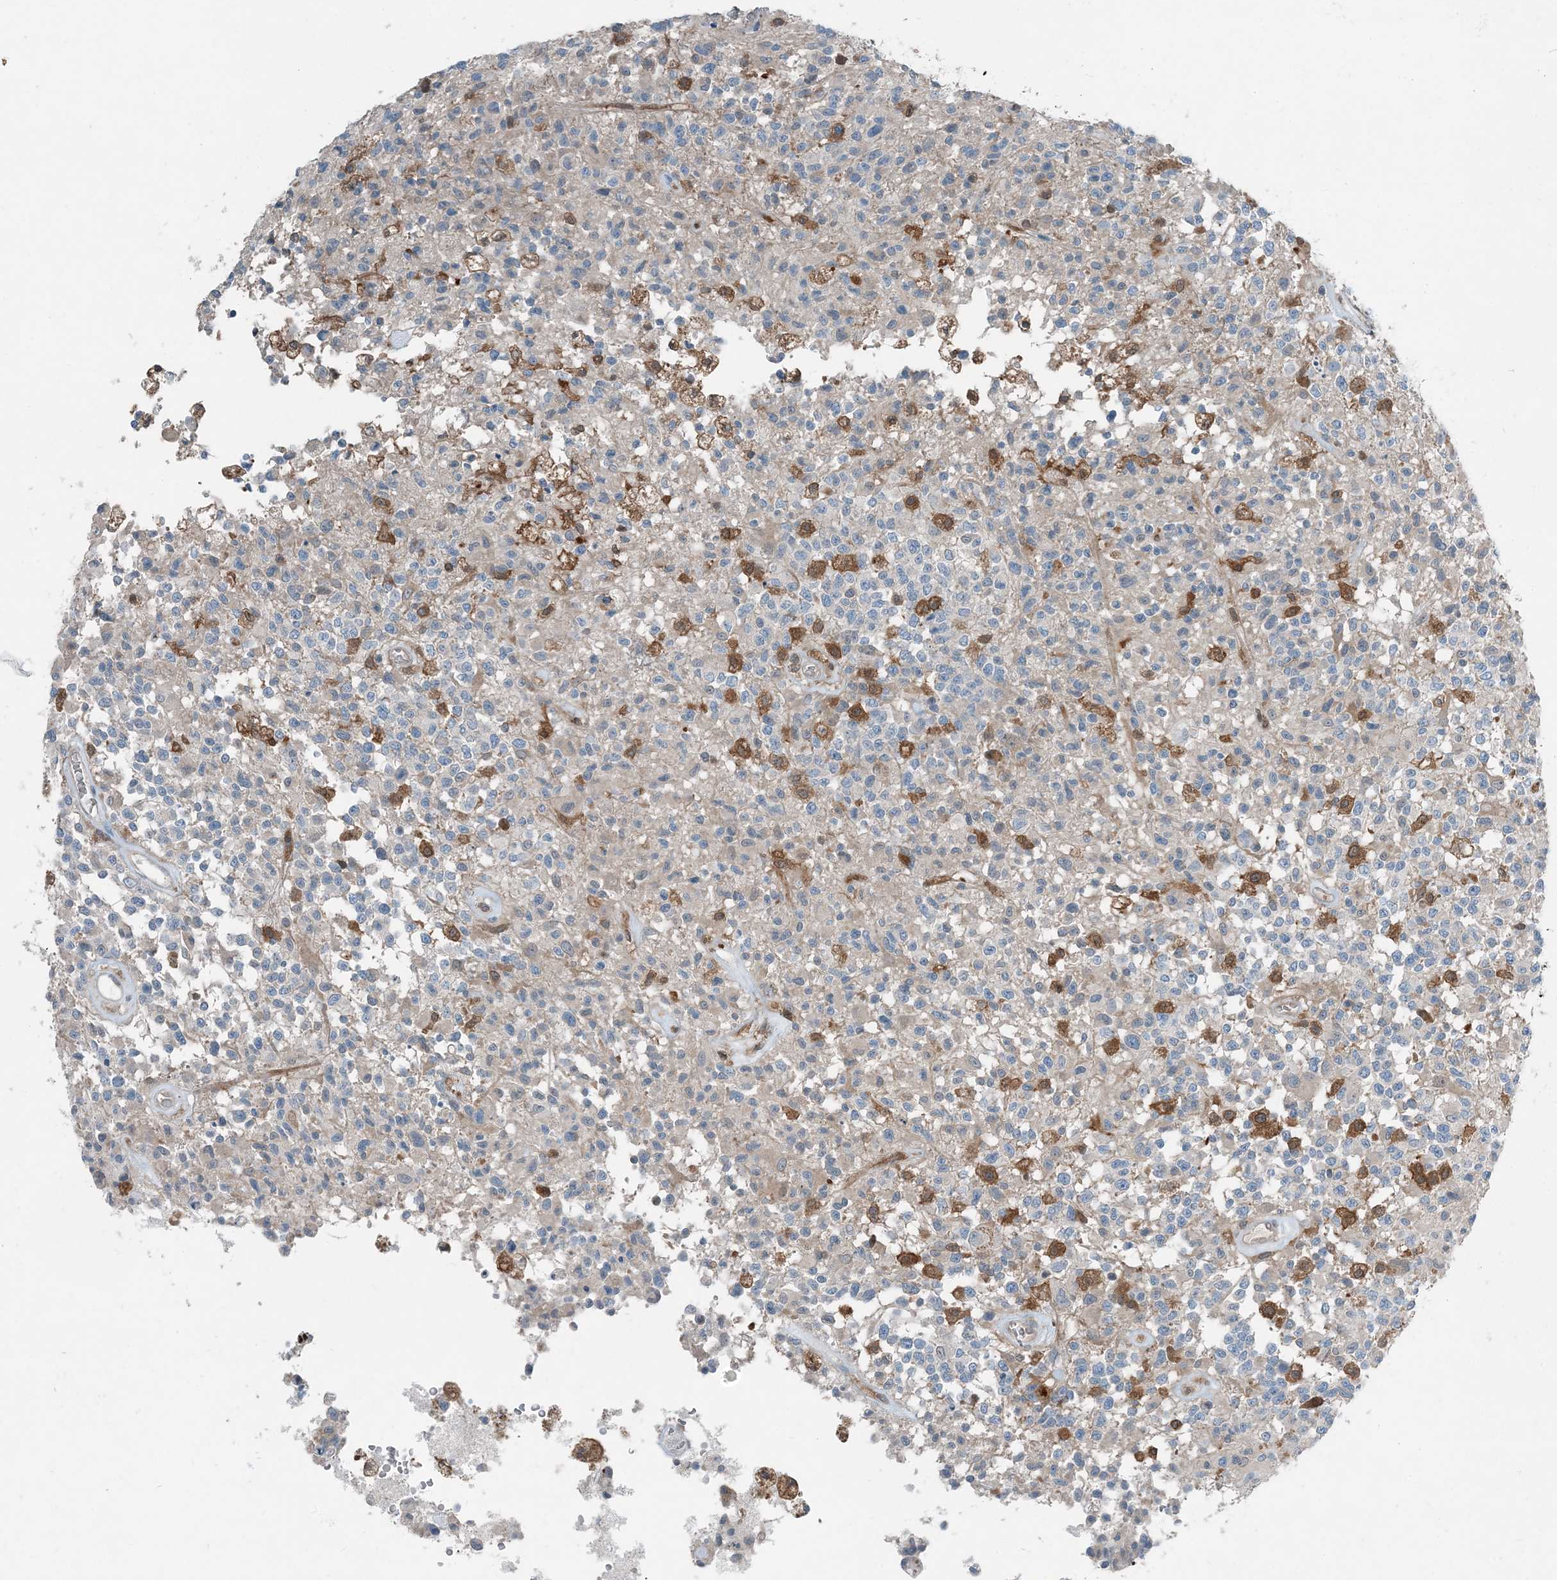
{"staining": {"intensity": "negative", "quantity": "none", "location": "none"}, "tissue": "glioma", "cell_type": "Tumor cells", "image_type": "cancer", "snomed": [{"axis": "morphology", "description": "Glioma, malignant, High grade"}, {"axis": "morphology", "description": "Glioblastoma, NOS"}, {"axis": "topography", "description": "Brain"}], "caption": "This is an immunohistochemistry (IHC) micrograph of glioblastoma. There is no positivity in tumor cells.", "gene": "ARMH1", "patient": {"sex": "male", "age": 60}}